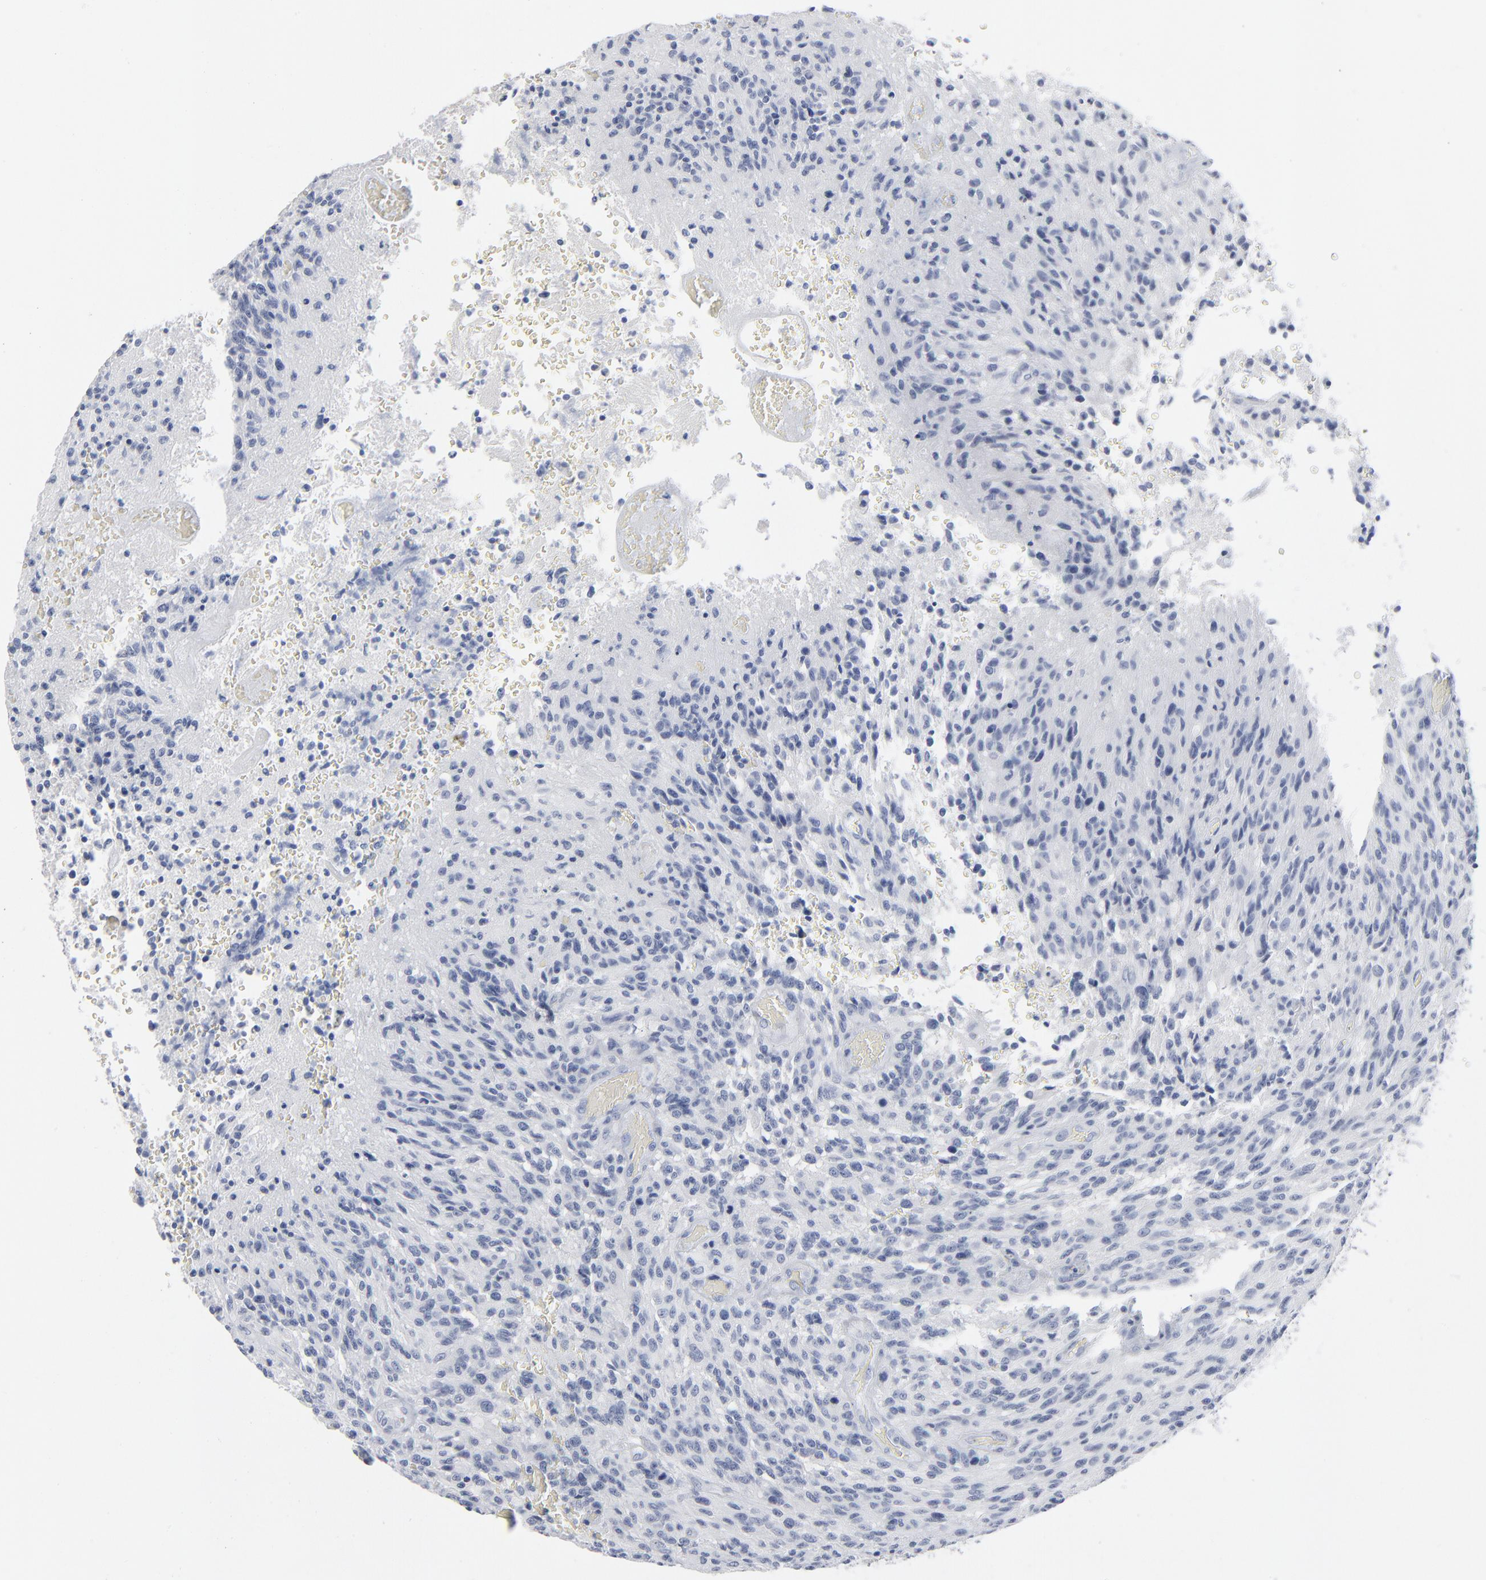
{"staining": {"intensity": "negative", "quantity": "none", "location": "none"}, "tissue": "glioma", "cell_type": "Tumor cells", "image_type": "cancer", "snomed": [{"axis": "morphology", "description": "Normal tissue, NOS"}, {"axis": "morphology", "description": "Glioma, malignant, High grade"}, {"axis": "topography", "description": "Cerebral cortex"}], "caption": "Glioma was stained to show a protein in brown. There is no significant positivity in tumor cells.", "gene": "PAGE1", "patient": {"sex": "male", "age": 56}}